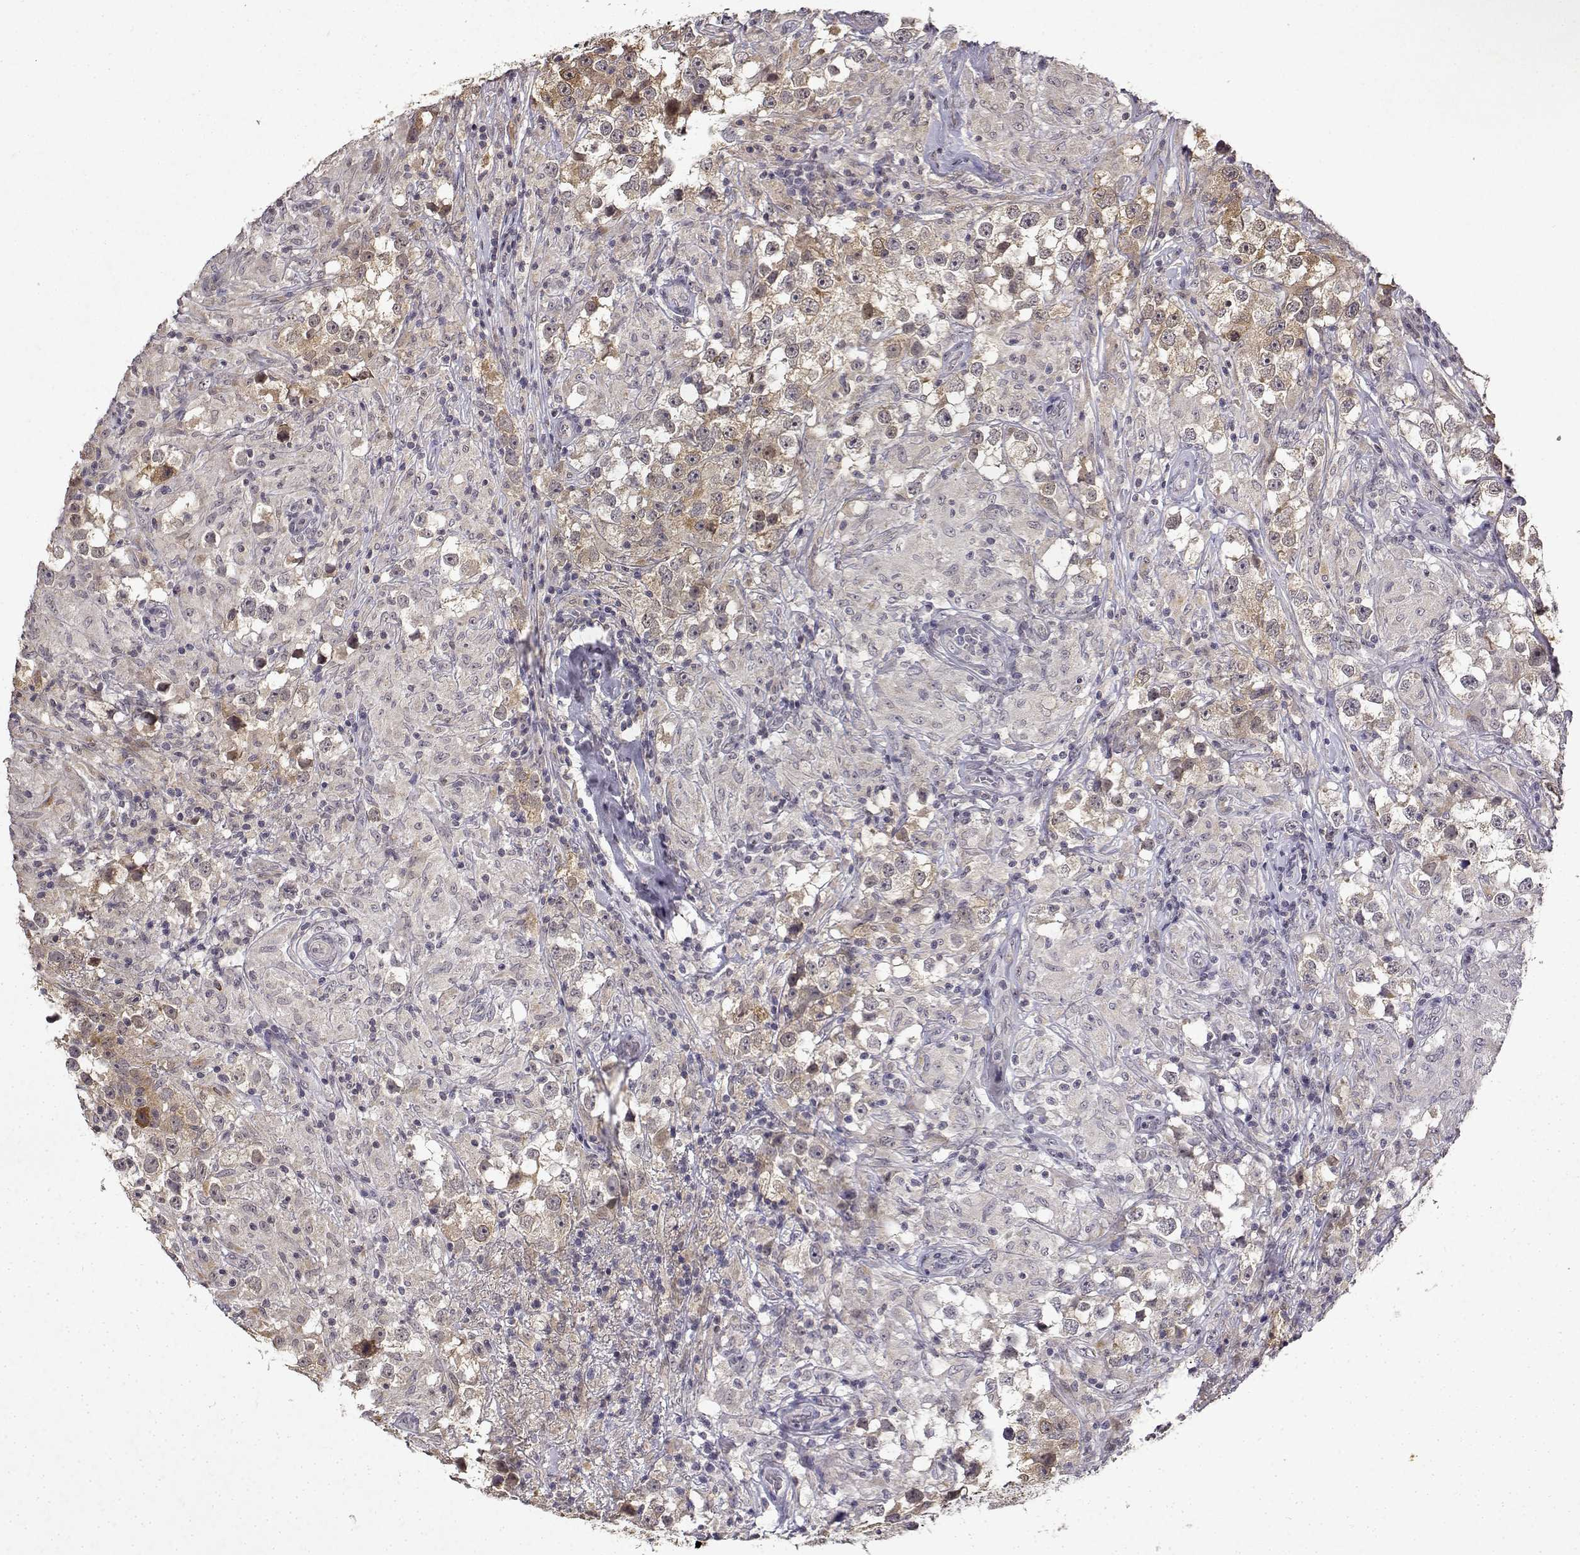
{"staining": {"intensity": "weak", "quantity": "<25%", "location": "cytoplasmic/membranous"}, "tissue": "testis cancer", "cell_type": "Tumor cells", "image_type": "cancer", "snomed": [{"axis": "morphology", "description": "Seminoma, NOS"}, {"axis": "topography", "description": "Testis"}], "caption": "This is an immunohistochemistry (IHC) photomicrograph of human testis seminoma. There is no positivity in tumor cells.", "gene": "BDNF", "patient": {"sex": "male", "age": 46}}